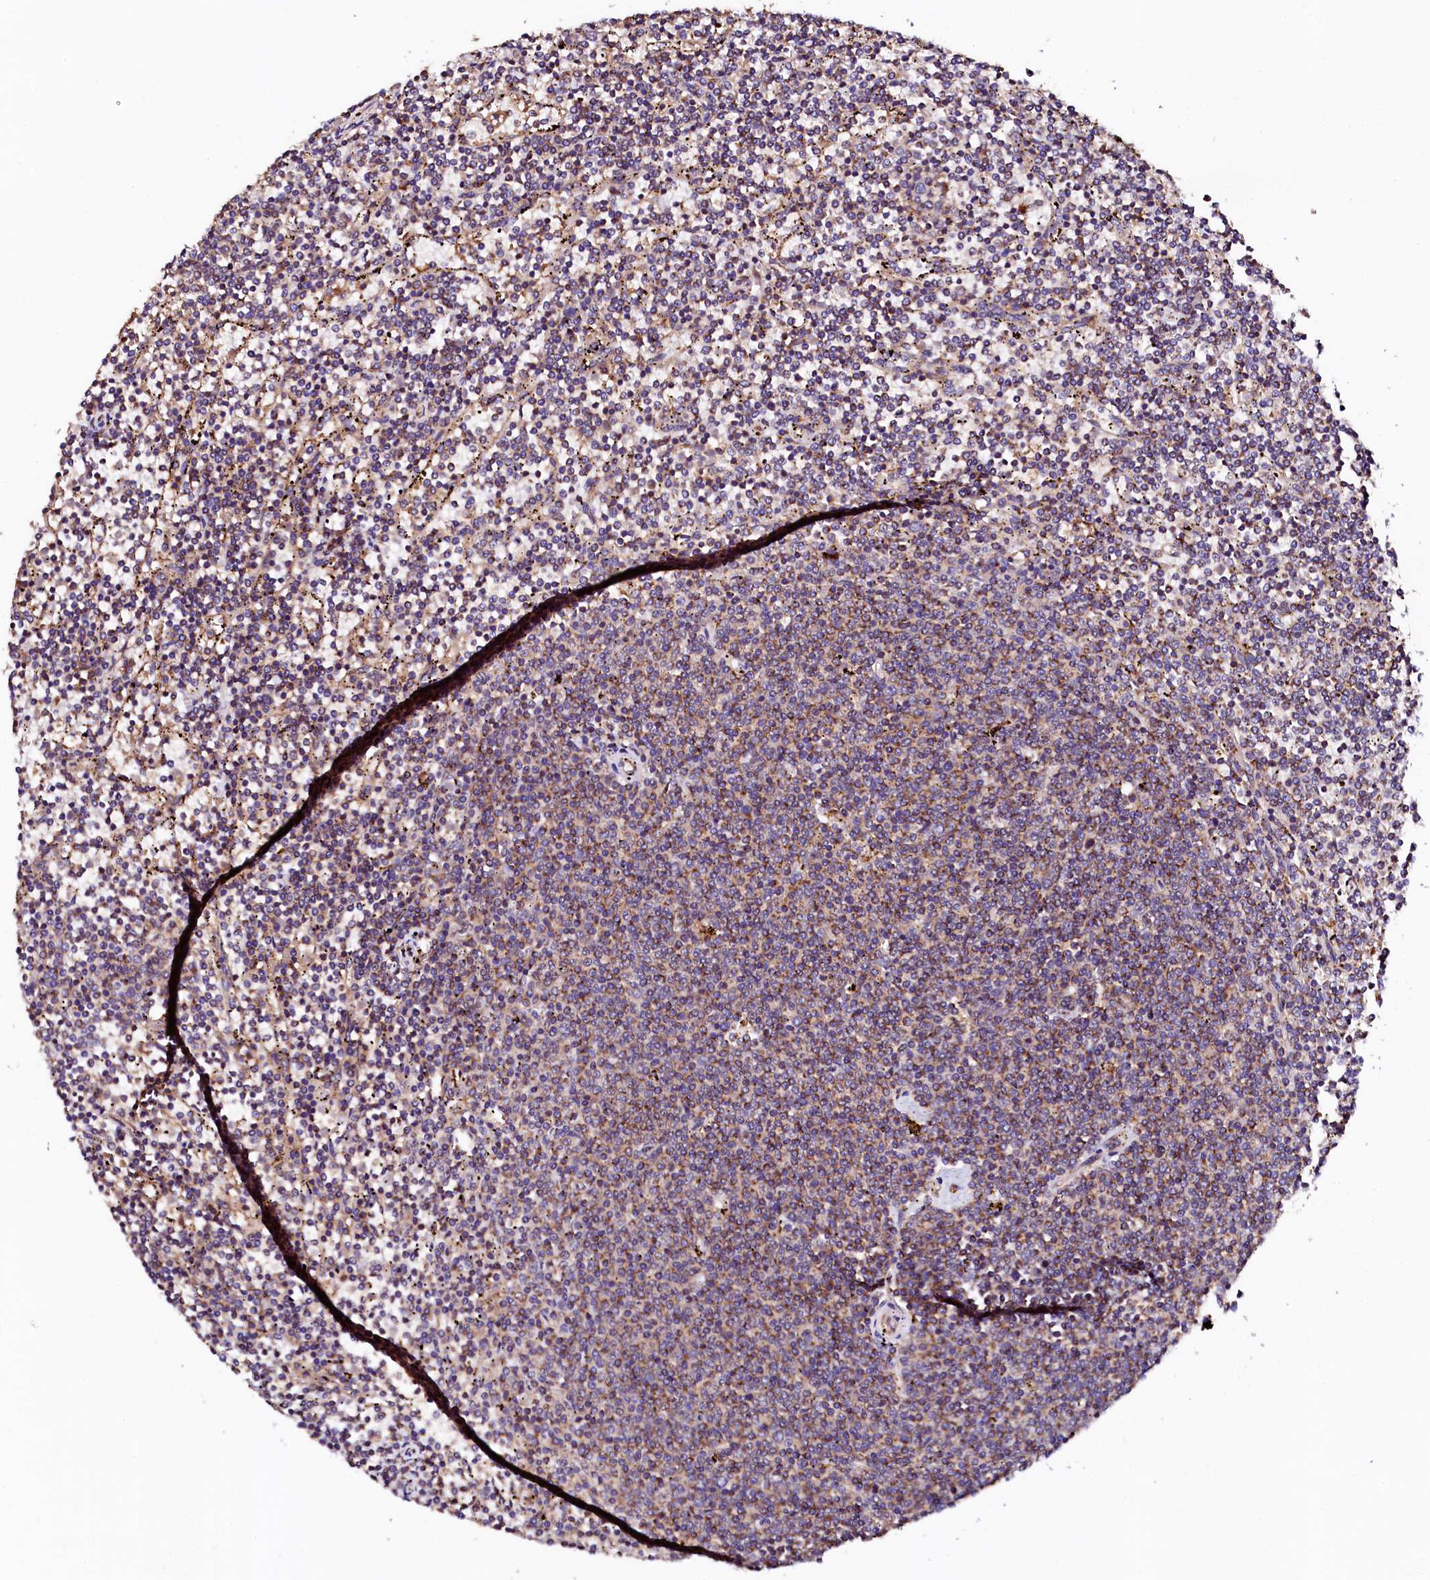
{"staining": {"intensity": "moderate", "quantity": "<25%", "location": "cytoplasmic/membranous"}, "tissue": "lymphoma", "cell_type": "Tumor cells", "image_type": "cancer", "snomed": [{"axis": "morphology", "description": "Malignant lymphoma, non-Hodgkin's type, Low grade"}, {"axis": "topography", "description": "Spleen"}], "caption": "Immunohistochemistry photomicrograph of neoplastic tissue: human malignant lymphoma, non-Hodgkin's type (low-grade) stained using immunohistochemistry (IHC) demonstrates low levels of moderate protein expression localized specifically in the cytoplasmic/membranous of tumor cells, appearing as a cytoplasmic/membranous brown color.", "gene": "ST3GAL1", "patient": {"sex": "female", "age": 50}}